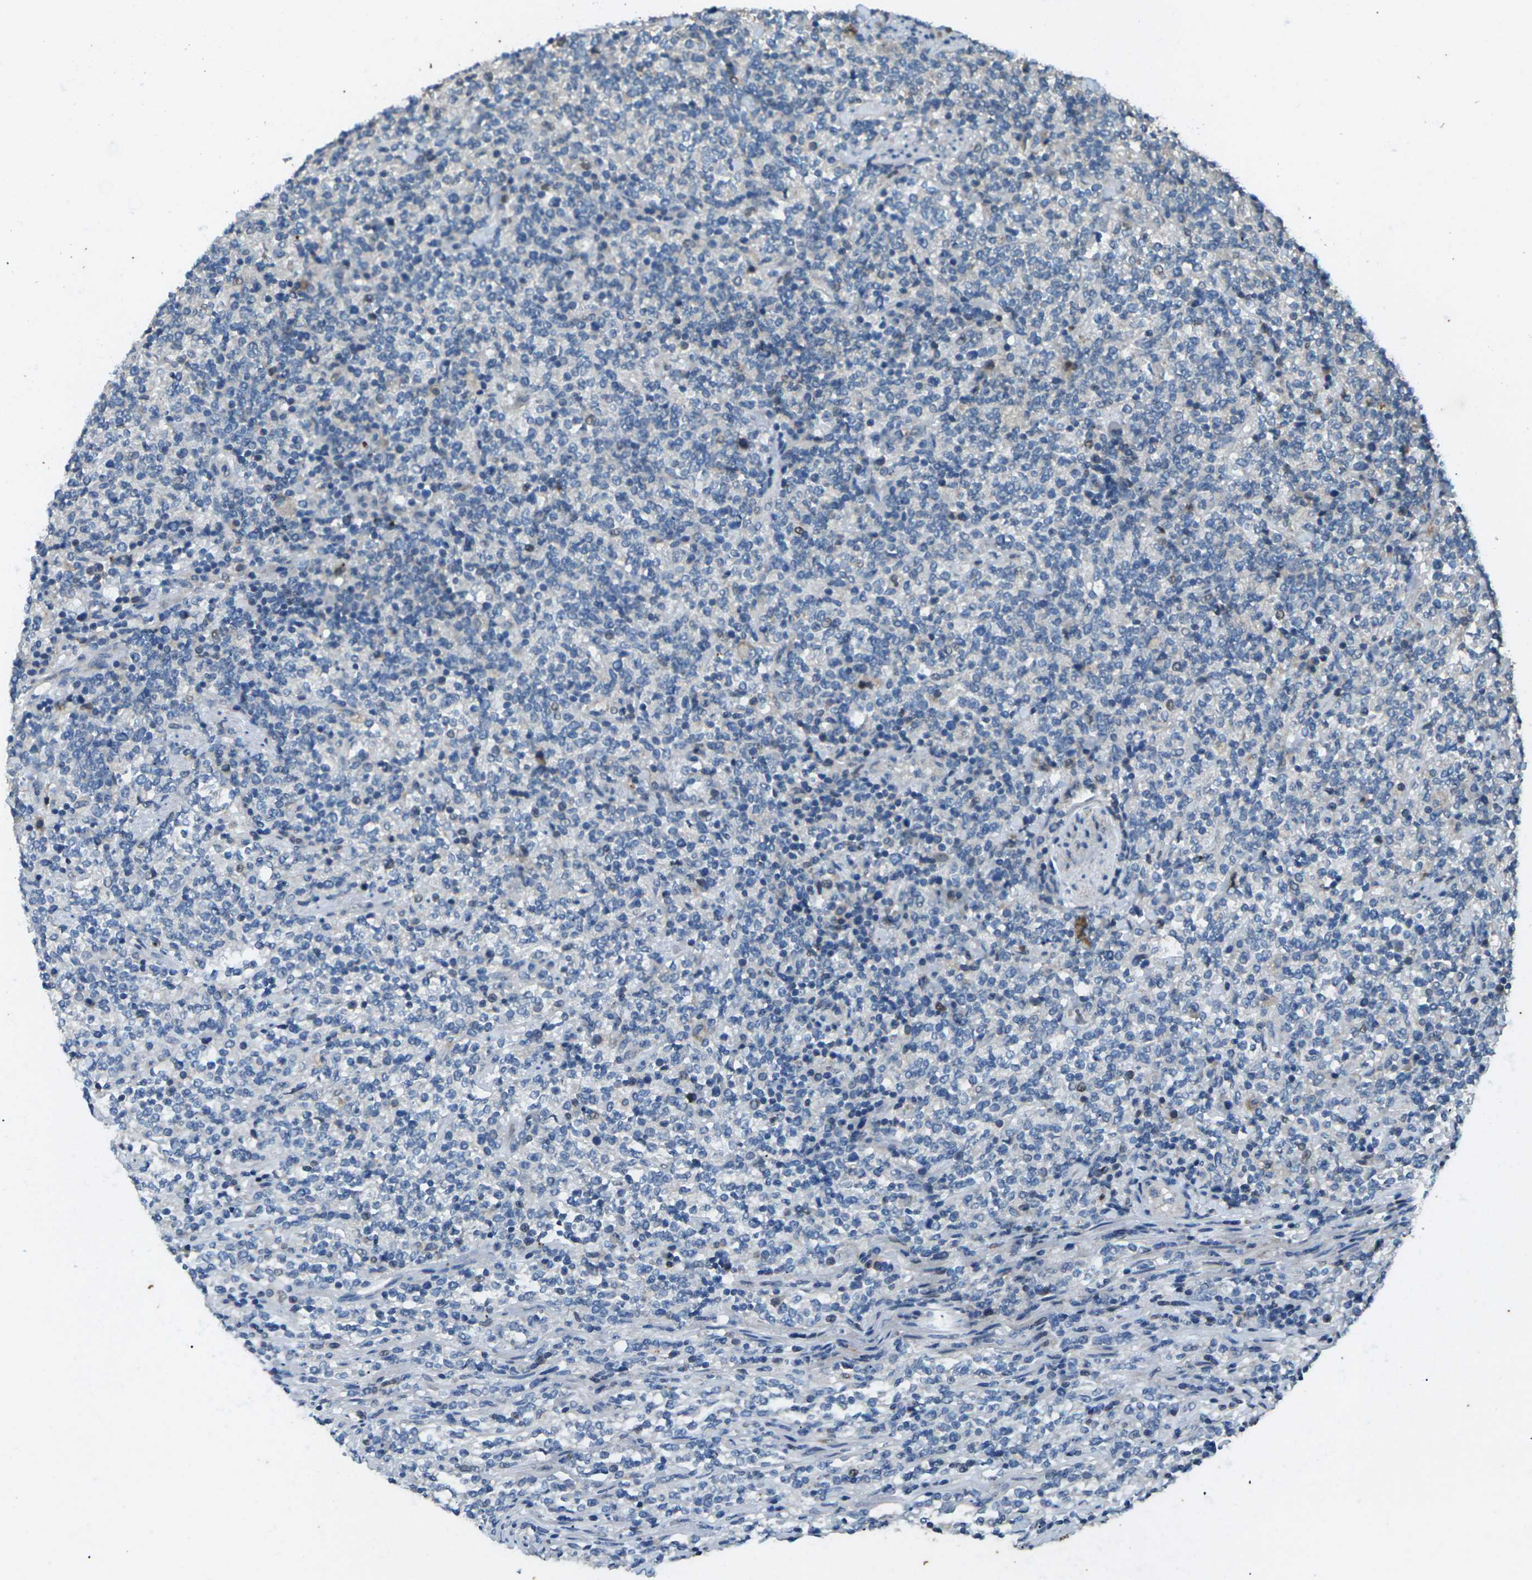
{"staining": {"intensity": "negative", "quantity": "none", "location": "none"}, "tissue": "lymphoma", "cell_type": "Tumor cells", "image_type": "cancer", "snomed": [{"axis": "morphology", "description": "Malignant lymphoma, non-Hodgkin's type, High grade"}, {"axis": "topography", "description": "Soft tissue"}], "caption": "Micrograph shows no protein expression in tumor cells of high-grade malignant lymphoma, non-Hodgkin's type tissue. (Stains: DAB (3,3'-diaminobenzidine) immunohistochemistry (IHC) with hematoxylin counter stain, Microscopy: brightfield microscopy at high magnification).", "gene": "SIGLEC14", "patient": {"sex": "male", "age": 18}}